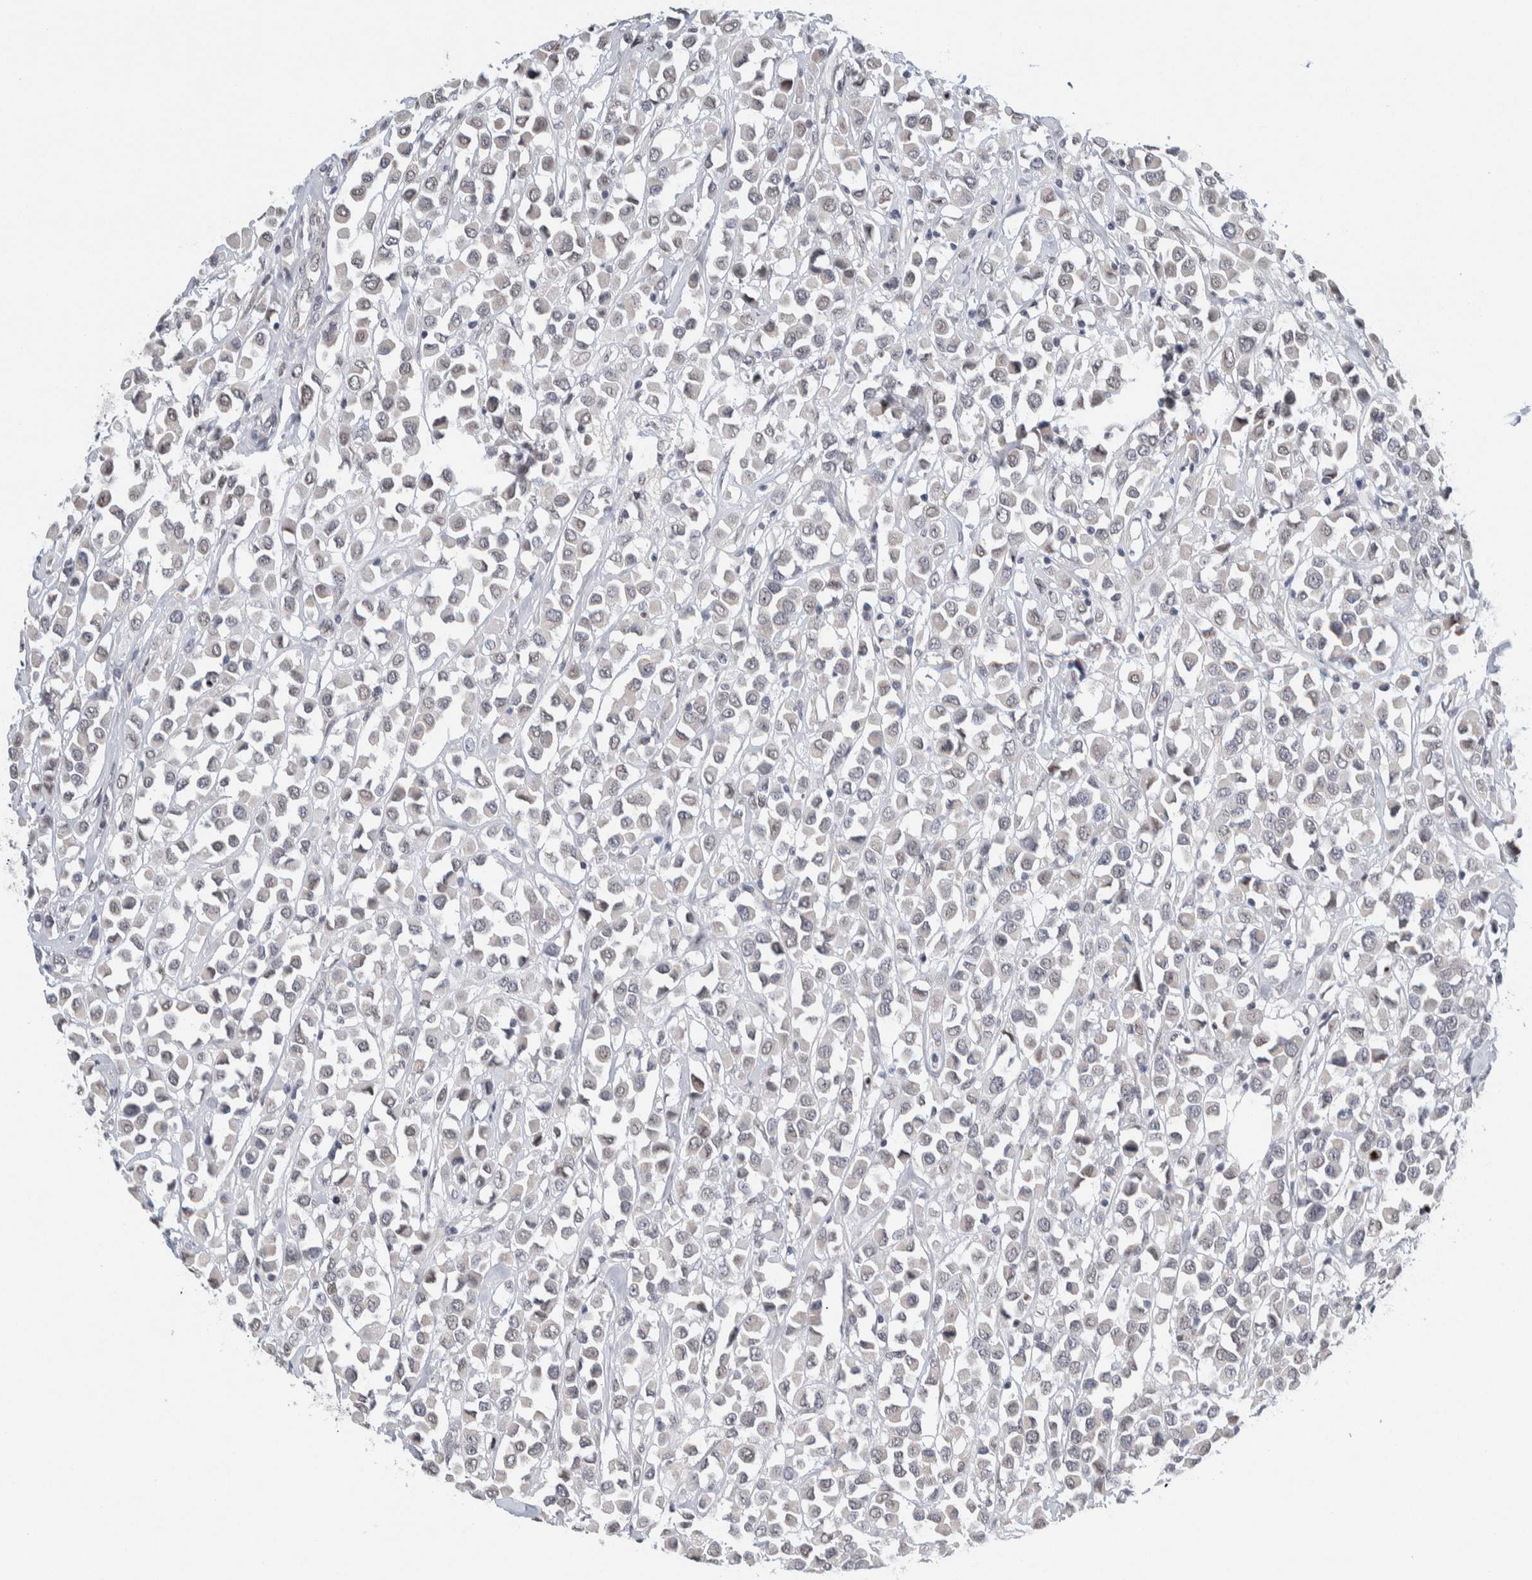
{"staining": {"intensity": "negative", "quantity": "none", "location": "none"}, "tissue": "breast cancer", "cell_type": "Tumor cells", "image_type": "cancer", "snomed": [{"axis": "morphology", "description": "Duct carcinoma"}, {"axis": "topography", "description": "Breast"}], "caption": "High magnification brightfield microscopy of breast invasive ductal carcinoma stained with DAB (brown) and counterstained with hematoxylin (blue): tumor cells show no significant staining.", "gene": "NEUROD1", "patient": {"sex": "female", "age": 61}}